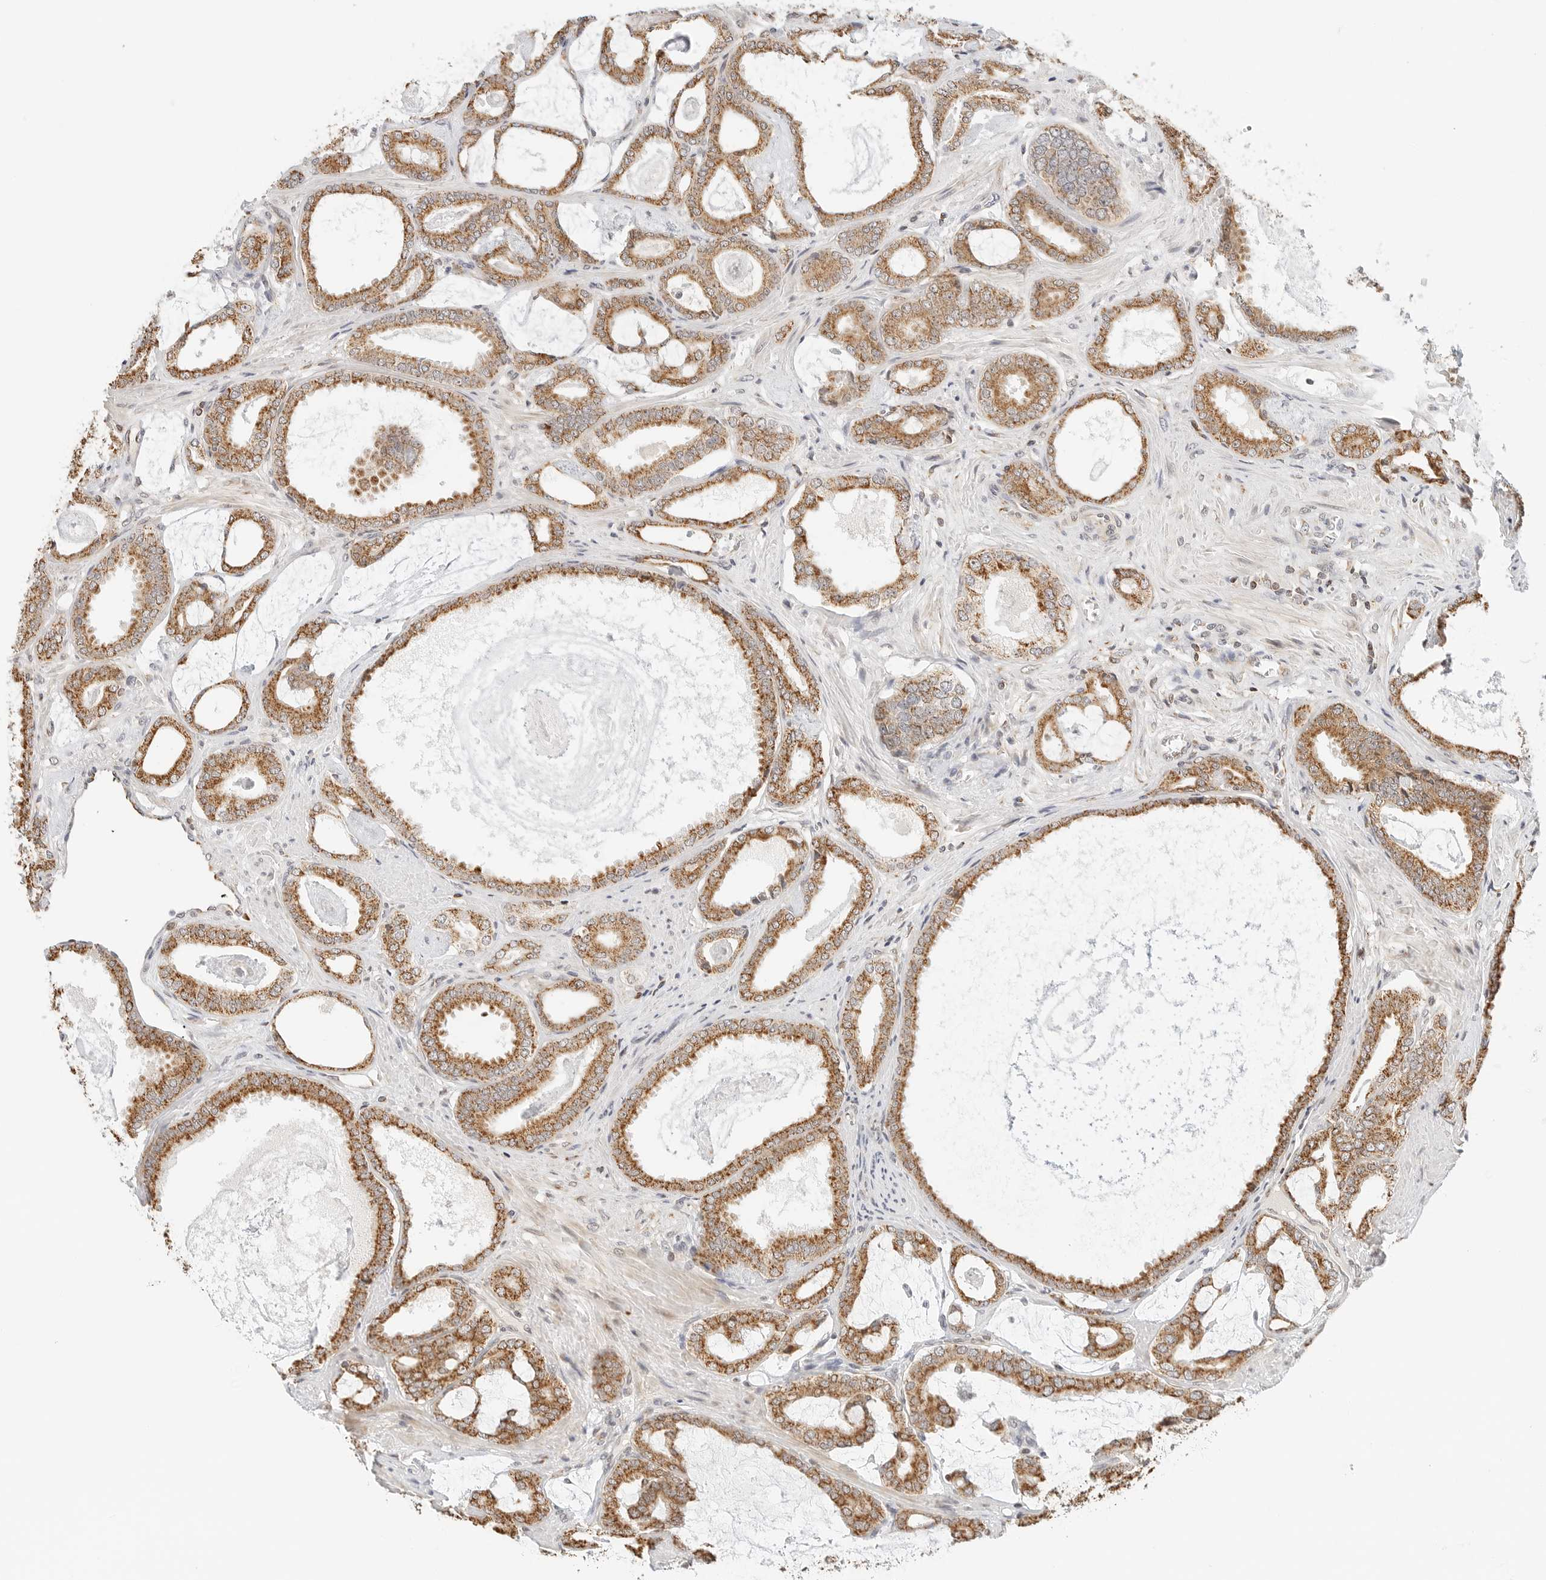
{"staining": {"intensity": "moderate", "quantity": ">75%", "location": "cytoplasmic/membranous"}, "tissue": "prostate cancer", "cell_type": "Tumor cells", "image_type": "cancer", "snomed": [{"axis": "morphology", "description": "Adenocarcinoma, Low grade"}, {"axis": "topography", "description": "Prostate"}], "caption": "Prostate adenocarcinoma (low-grade) tissue displays moderate cytoplasmic/membranous positivity in approximately >75% of tumor cells, visualized by immunohistochemistry. Using DAB (3,3'-diaminobenzidine) (brown) and hematoxylin (blue) stains, captured at high magnification using brightfield microscopy.", "gene": "ATL1", "patient": {"sex": "male", "age": 71}}